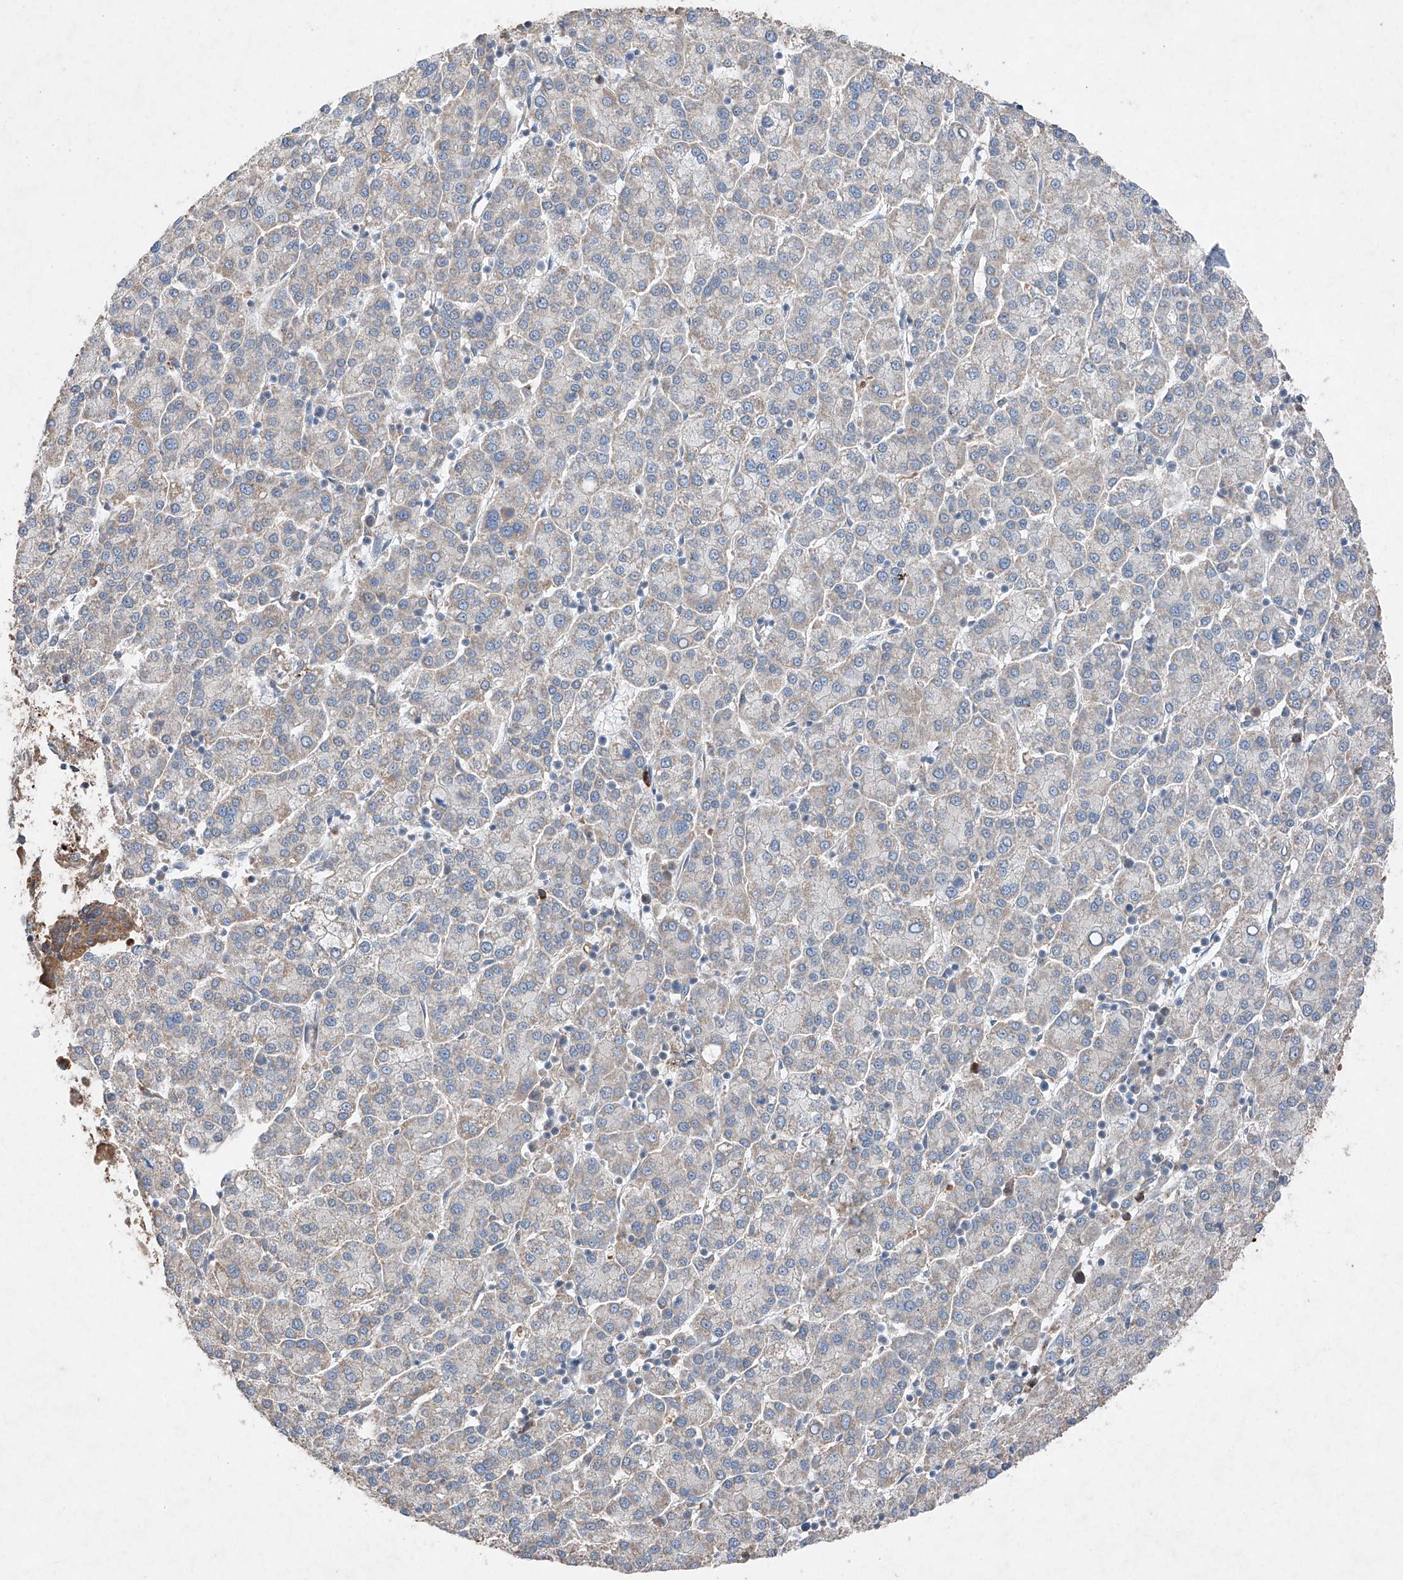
{"staining": {"intensity": "negative", "quantity": "none", "location": "none"}, "tissue": "liver cancer", "cell_type": "Tumor cells", "image_type": "cancer", "snomed": [{"axis": "morphology", "description": "Carcinoma, Hepatocellular, NOS"}, {"axis": "topography", "description": "Liver"}], "caption": "Immunohistochemistry image of neoplastic tissue: human hepatocellular carcinoma (liver) stained with DAB displays no significant protein expression in tumor cells.", "gene": "RUSC1", "patient": {"sex": "female", "age": 58}}